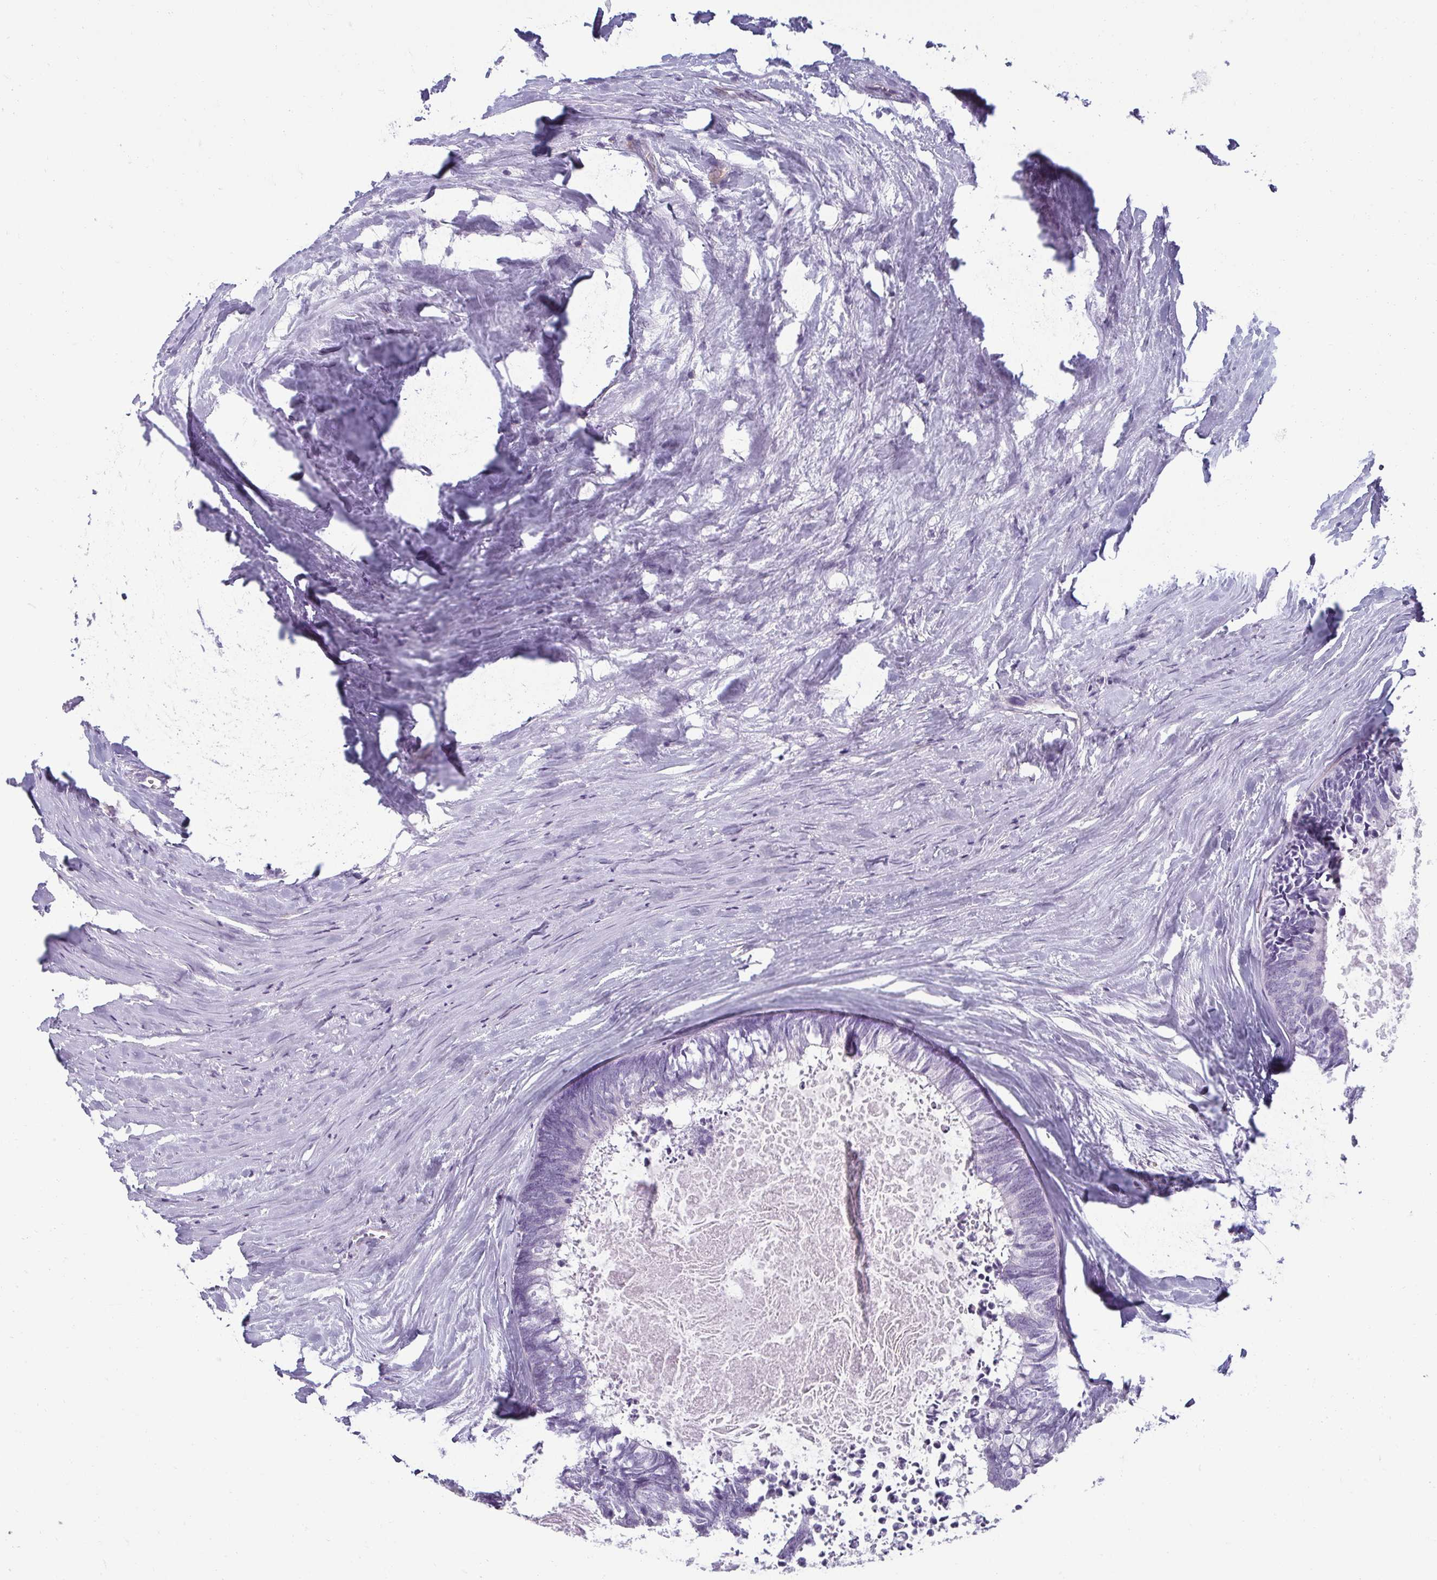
{"staining": {"intensity": "negative", "quantity": "none", "location": "none"}, "tissue": "colorectal cancer", "cell_type": "Tumor cells", "image_type": "cancer", "snomed": [{"axis": "morphology", "description": "Adenocarcinoma, NOS"}, {"axis": "topography", "description": "Colon"}, {"axis": "topography", "description": "Rectum"}], "caption": "This is a micrograph of IHC staining of colorectal adenocarcinoma, which shows no positivity in tumor cells.", "gene": "PDE2A", "patient": {"sex": "male", "age": 57}}